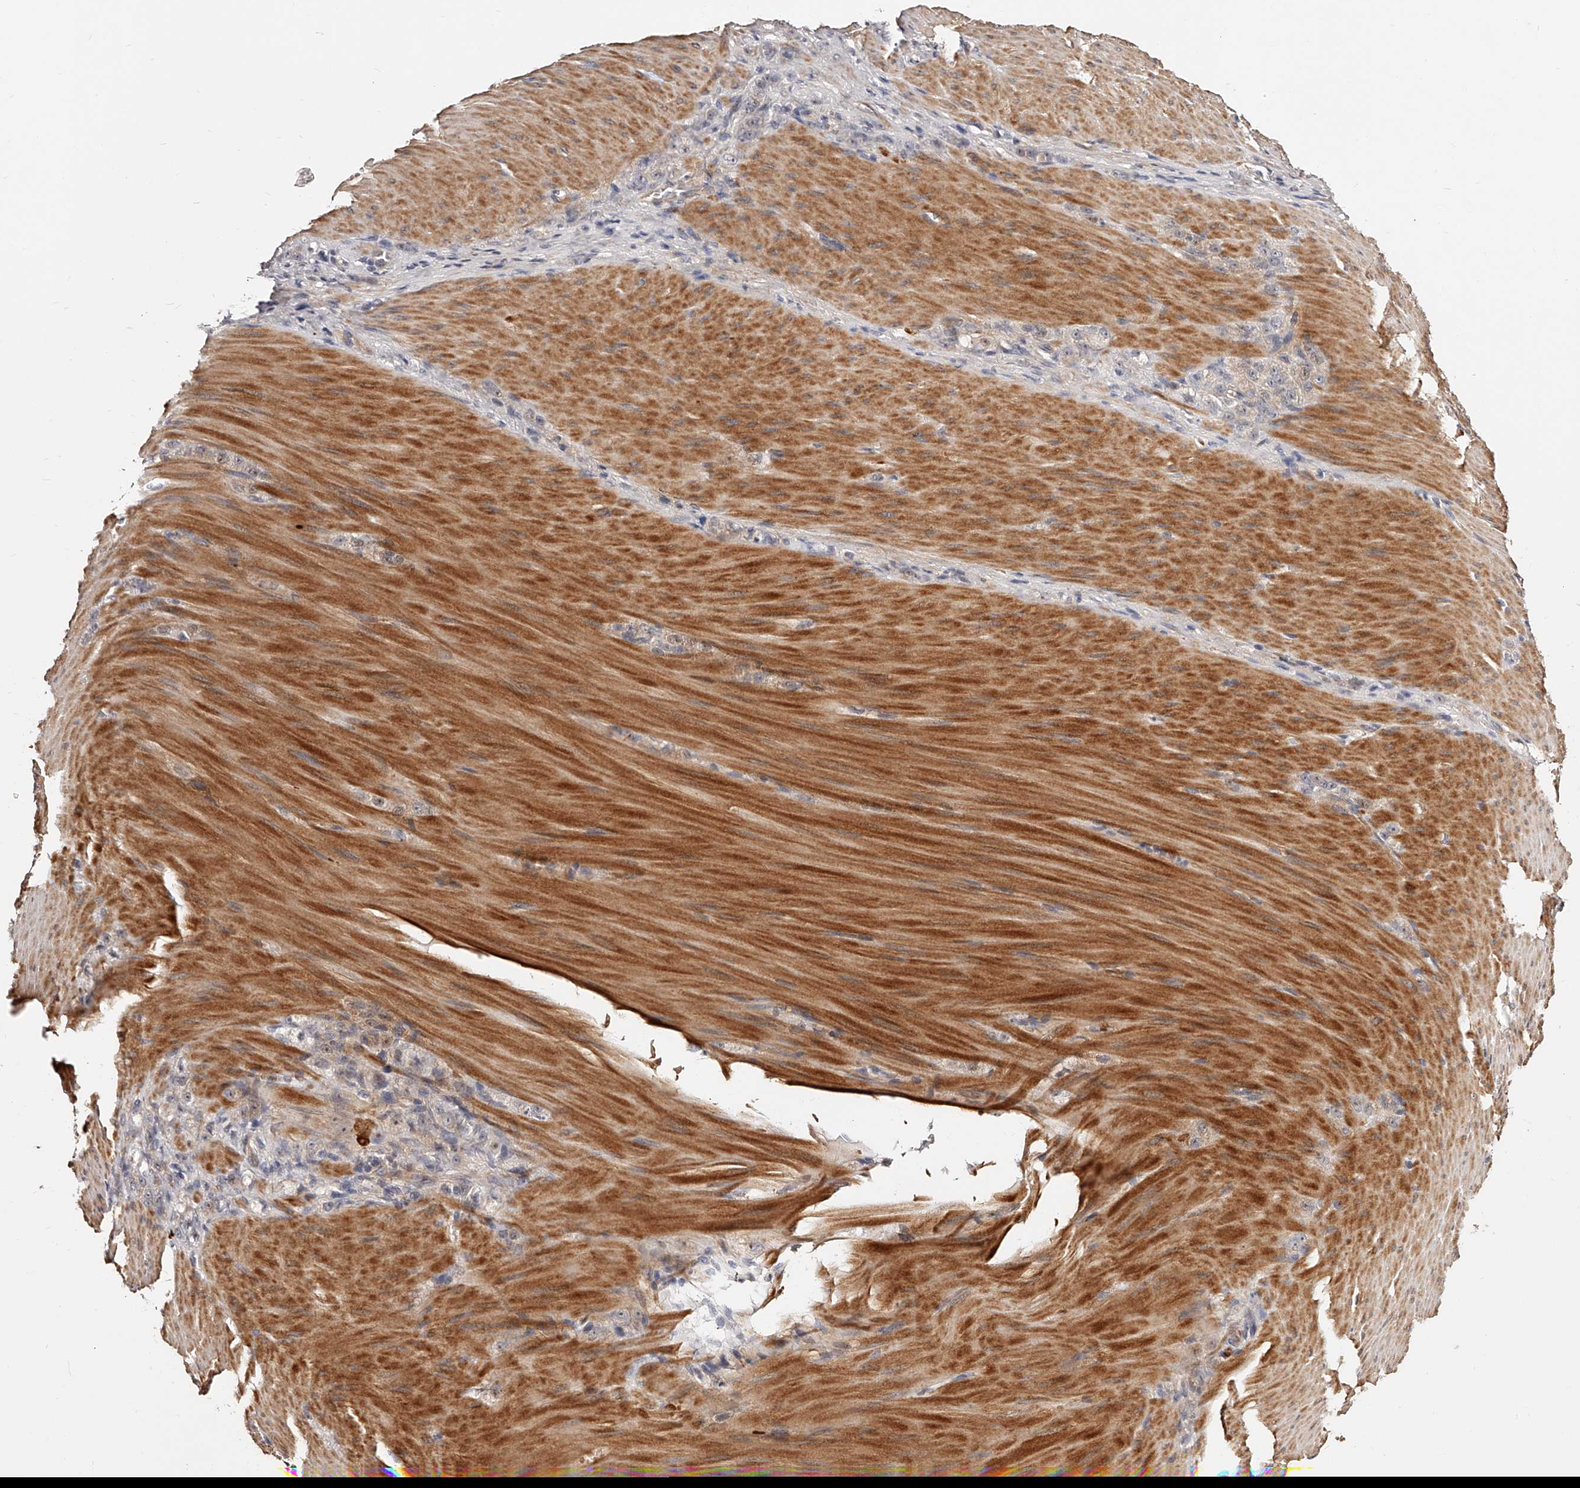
{"staining": {"intensity": "negative", "quantity": "none", "location": "none"}, "tissue": "stomach cancer", "cell_type": "Tumor cells", "image_type": "cancer", "snomed": [{"axis": "morphology", "description": "Normal tissue, NOS"}, {"axis": "morphology", "description": "Adenocarcinoma, NOS"}, {"axis": "topography", "description": "Stomach"}], "caption": "DAB (3,3'-diaminobenzidine) immunohistochemical staining of human stomach cancer reveals no significant positivity in tumor cells.", "gene": "ZNF502", "patient": {"sex": "male", "age": 82}}